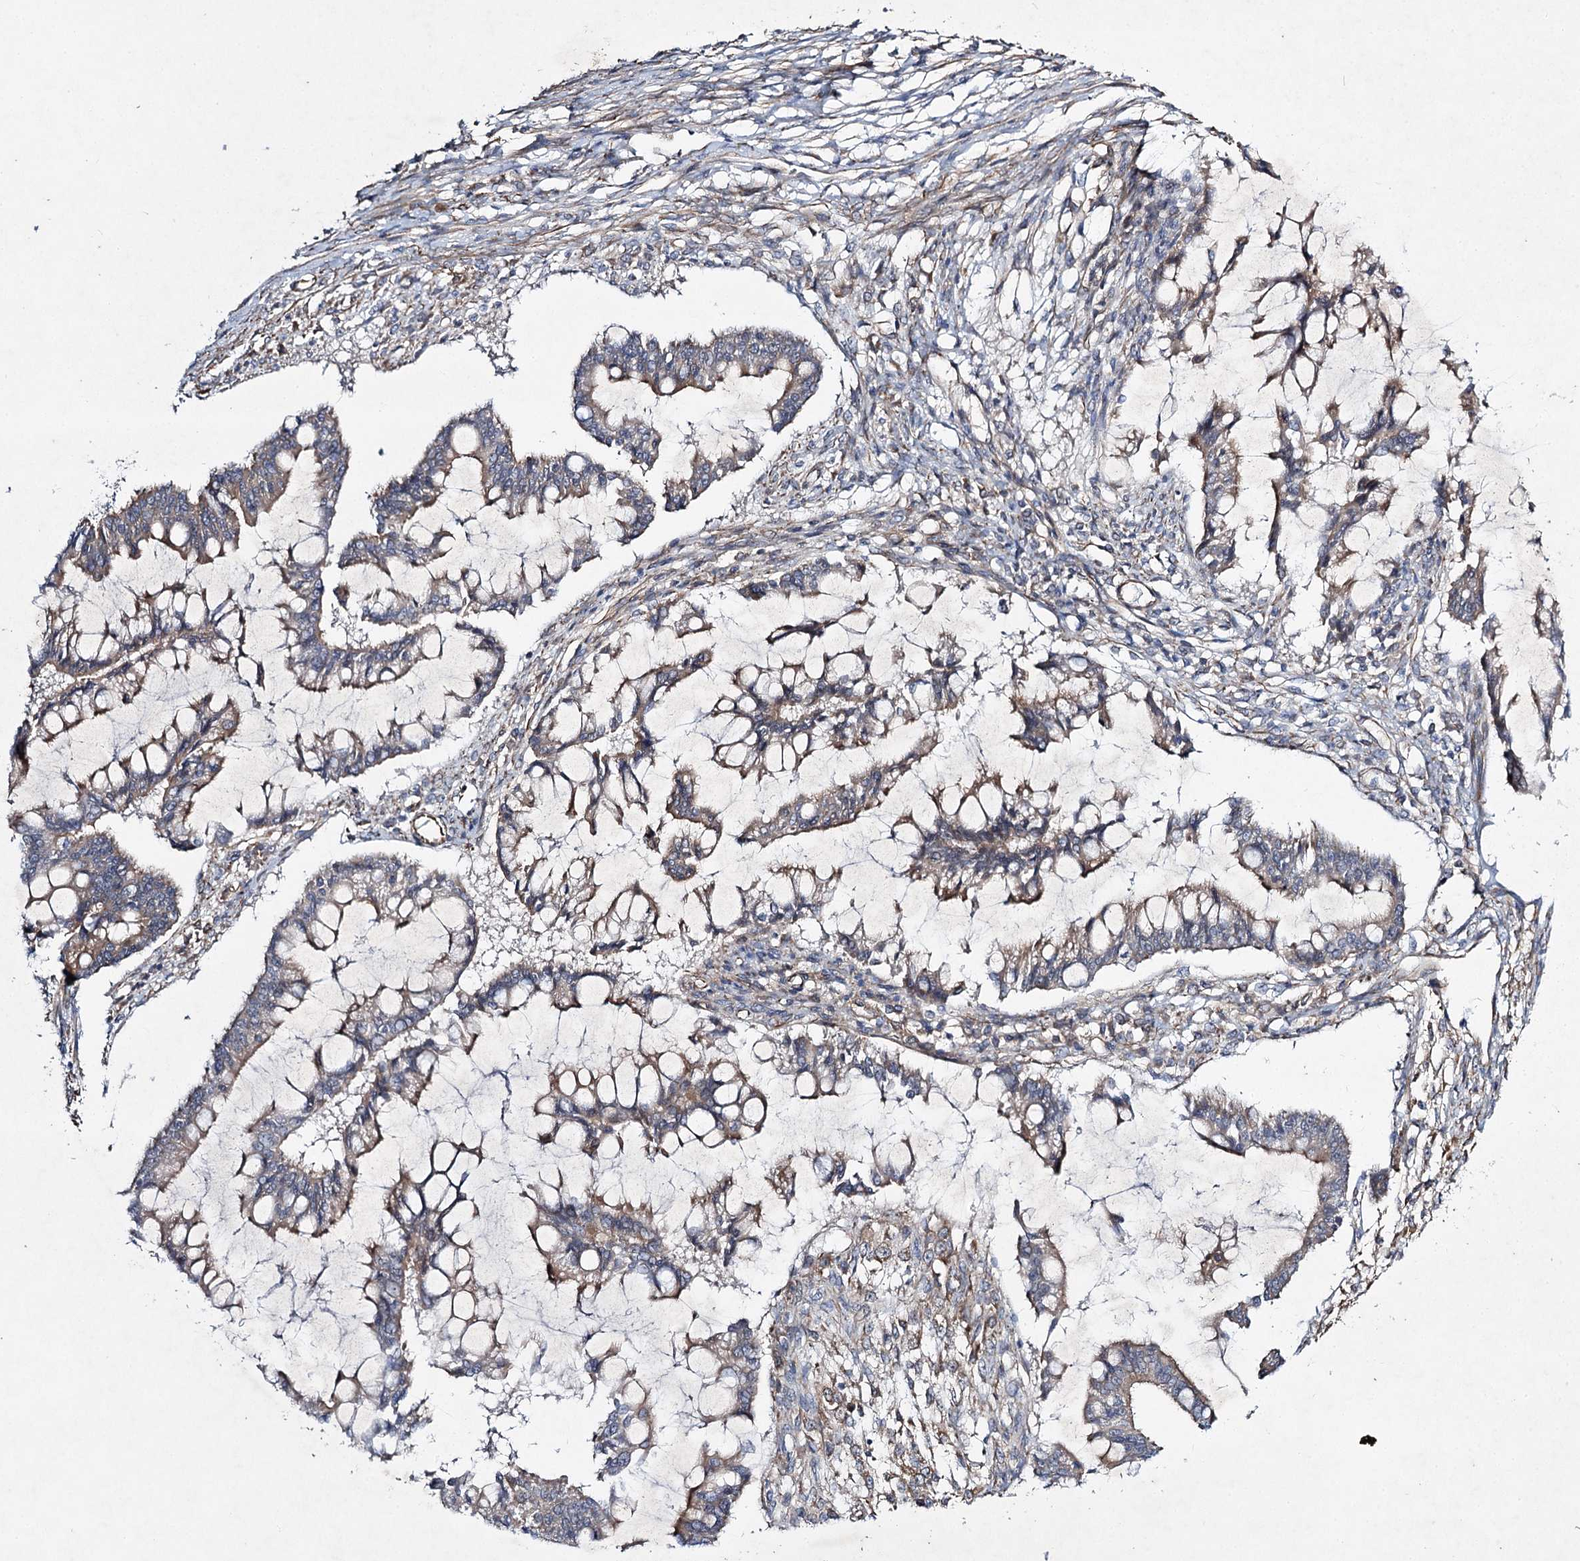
{"staining": {"intensity": "weak", "quantity": ">75%", "location": "cytoplasmic/membranous"}, "tissue": "ovarian cancer", "cell_type": "Tumor cells", "image_type": "cancer", "snomed": [{"axis": "morphology", "description": "Cystadenocarcinoma, mucinous, NOS"}, {"axis": "topography", "description": "Ovary"}], "caption": "Immunohistochemistry histopathology image of neoplastic tissue: ovarian cancer stained using immunohistochemistry (IHC) demonstrates low levels of weak protein expression localized specifically in the cytoplasmic/membranous of tumor cells, appearing as a cytoplasmic/membranous brown color.", "gene": "KIAA0825", "patient": {"sex": "female", "age": 73}}